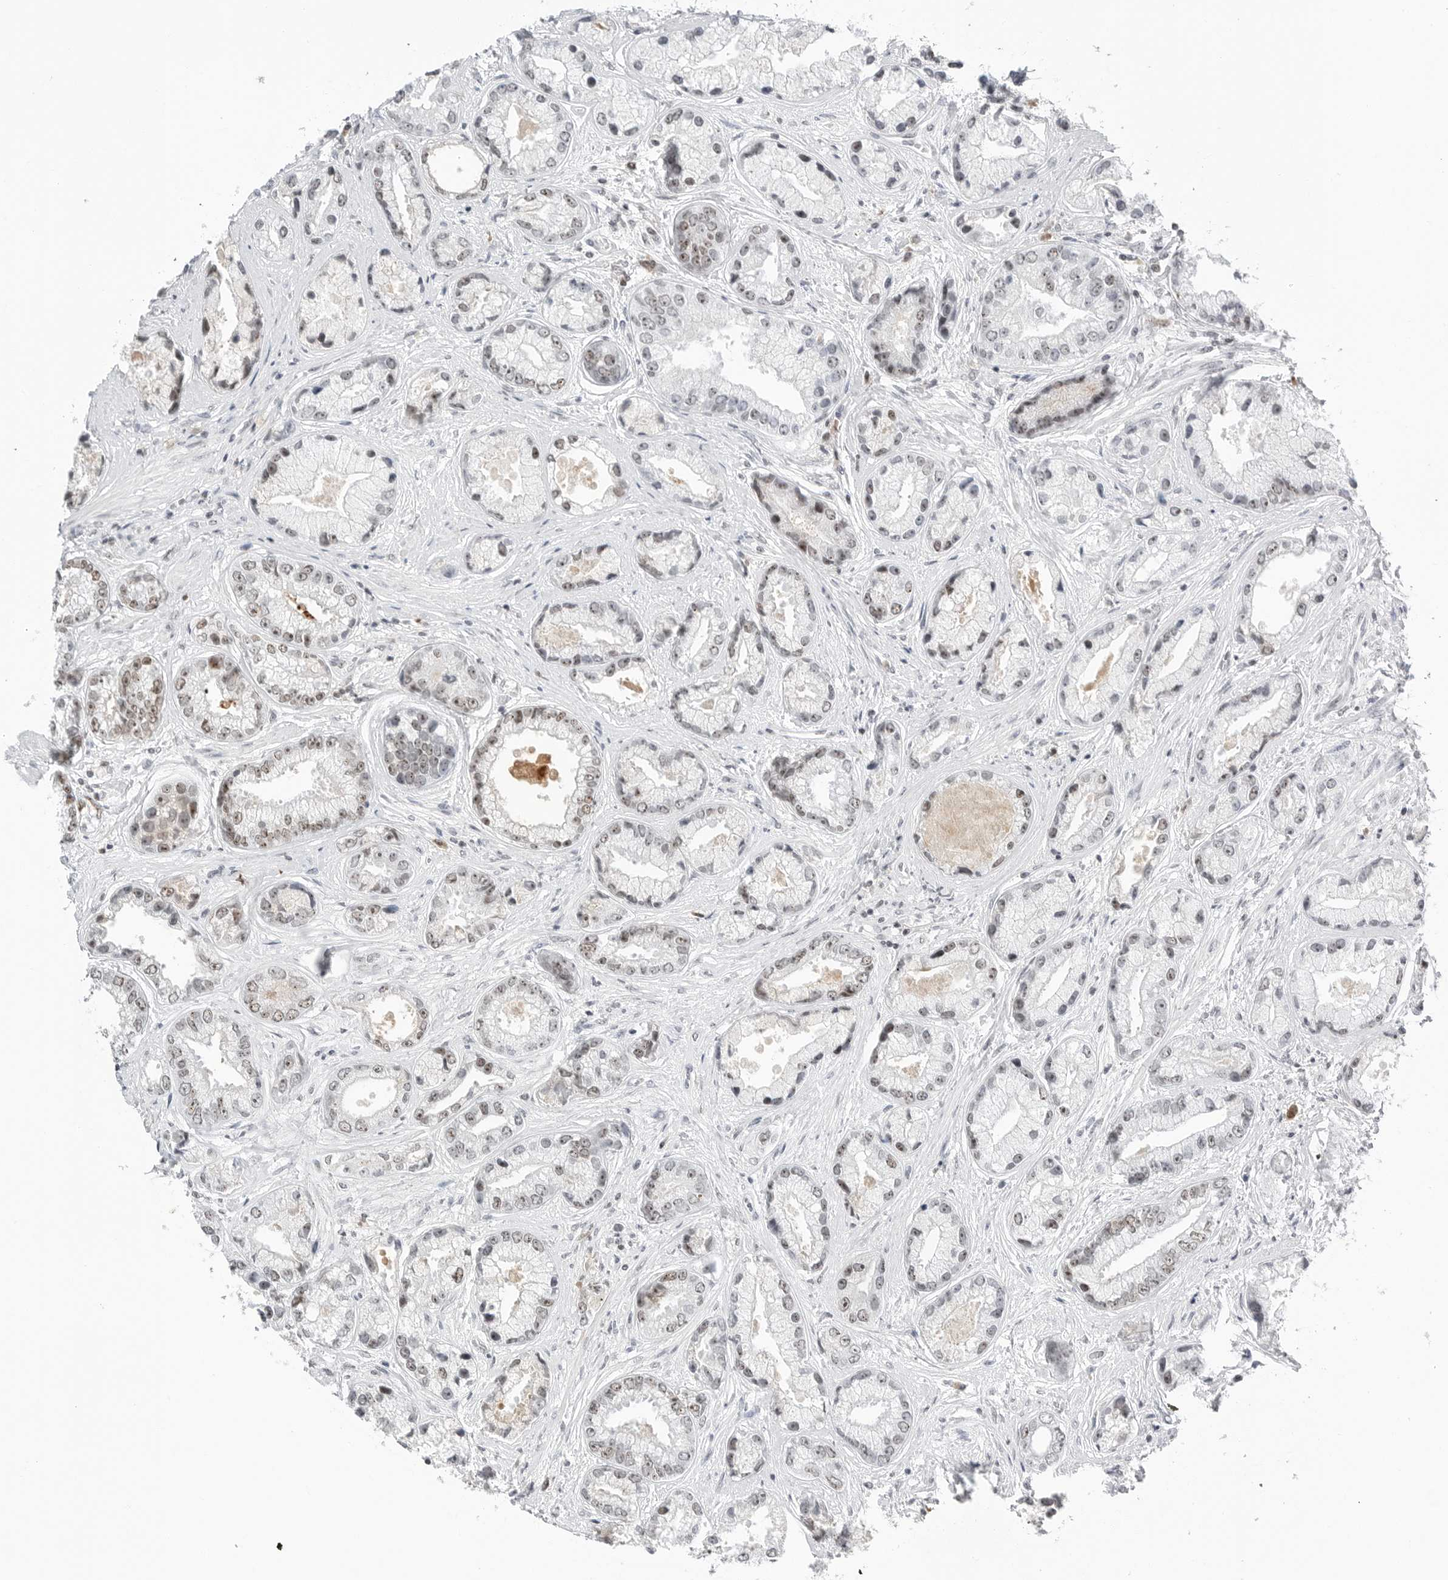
{"staining": {"intensity": "moderate", "quantity": "<25%", "location": "nuclear"}, "tissue": "prostate cancer", "cell_type": "Tumor cells", "image_type": "cancer", "snomed": [{"axis": "morphology", "description": "Adenocarcinoma, High grade"}, {"axis": "topography", "description": "Prostate"}], "caption": "Moderate nuclear protein staining is appreciated in approximately <25% of tumor cells in prostate cancer (adenocarcinoma (high-grade)). Nuclei are stained in blue.", "gene": "WRAP53", "patient": {"sex": "male", "age": 61}}